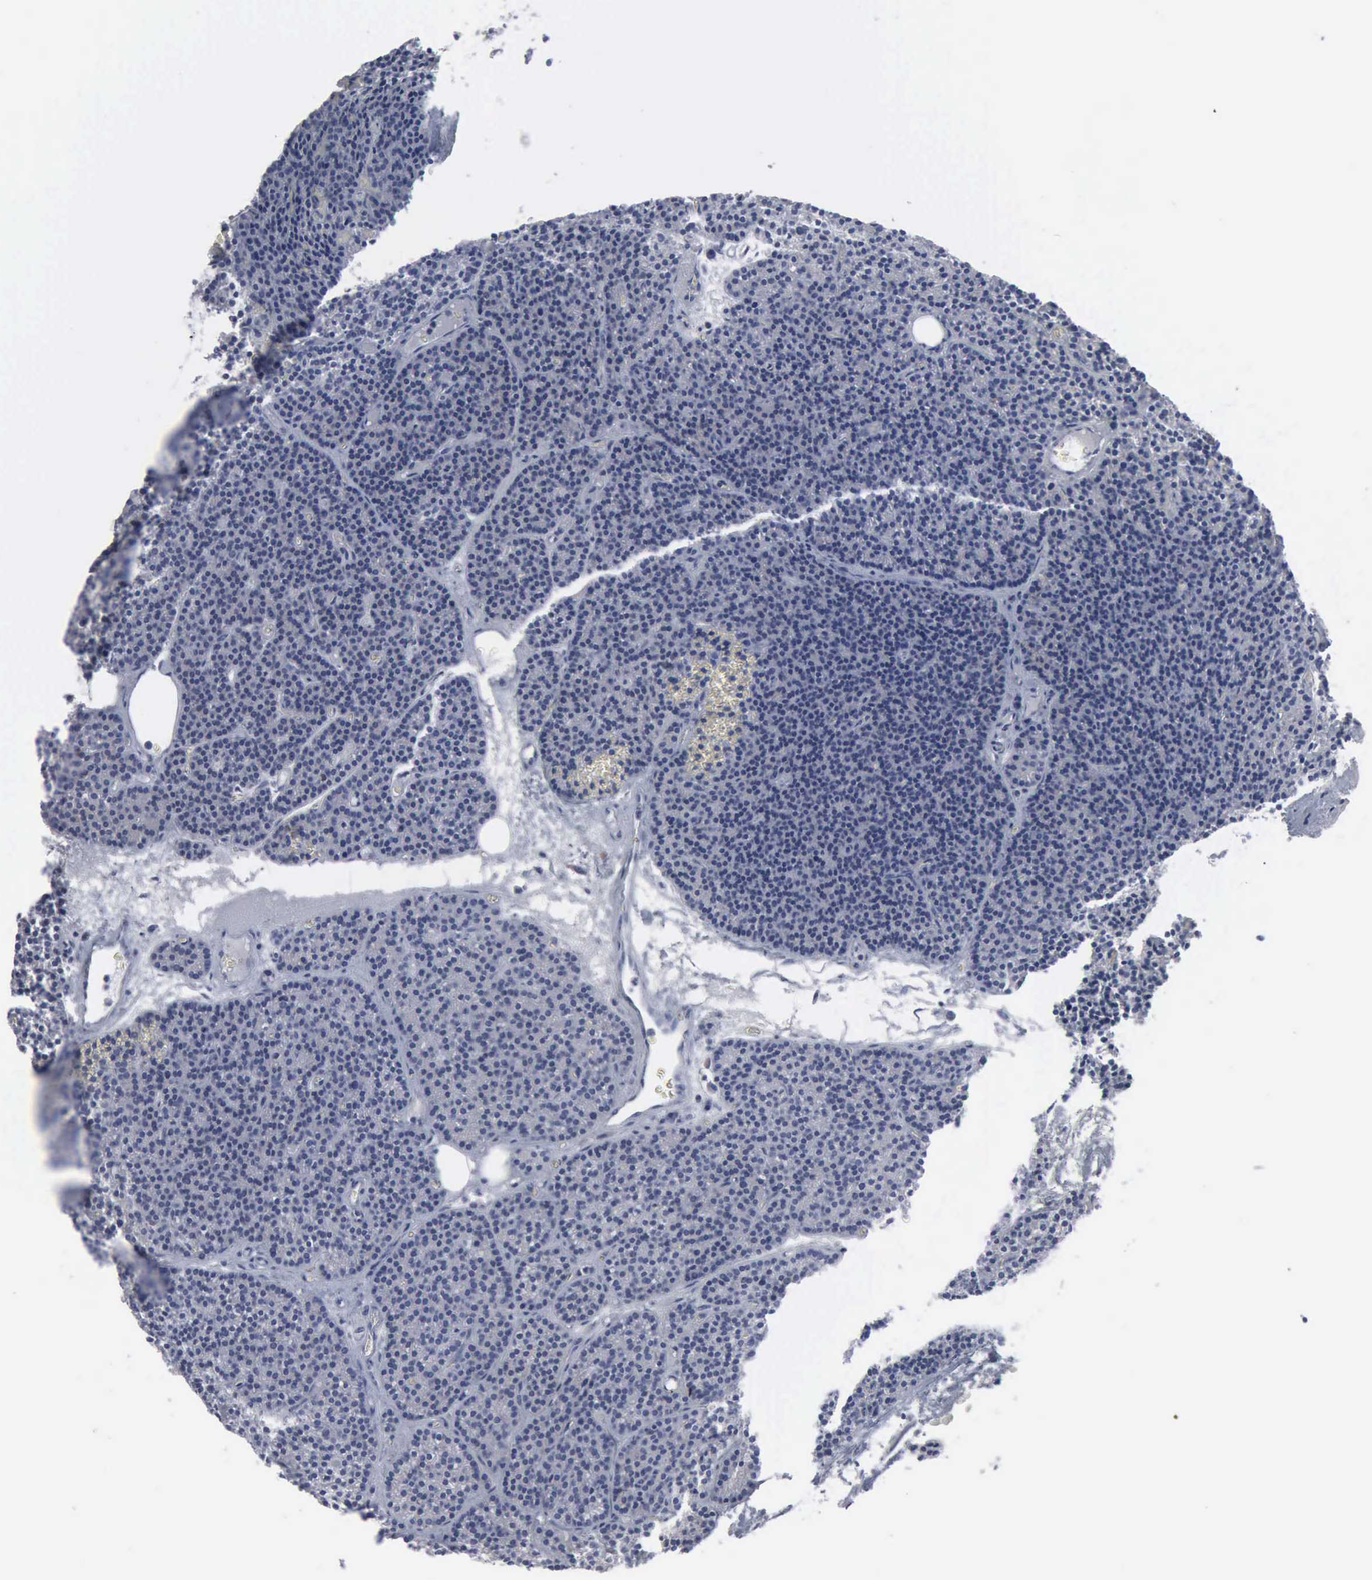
{"staining": {"intensity": "negative", "quantity": "none", "location": "none"}, "tissue": "parathyroid gland", "cell_type": "Glandular cells", "image_type": "normal", "snomed": [{"axis": "morphology", "description": "Normal tissue, NOS"}, {"axis": "topography", "description": "Parathyroid gland"}], "caption": "High magnification brightfield microscopy of benign parathyroid gland stained with DAB (3,3'-diaminobenzidine) (brown) and counterstained with hematoxylin (blue): glandular cells show no significant staining. Brightfield microscopy of immunohistochemistry stained with DAB (3,3'-diaminobenzidine) (brown) and hematoxylin (blue), captured at high magnification.", "gene": "MCM5", "patient": {"sex": "male", "age": 57}}